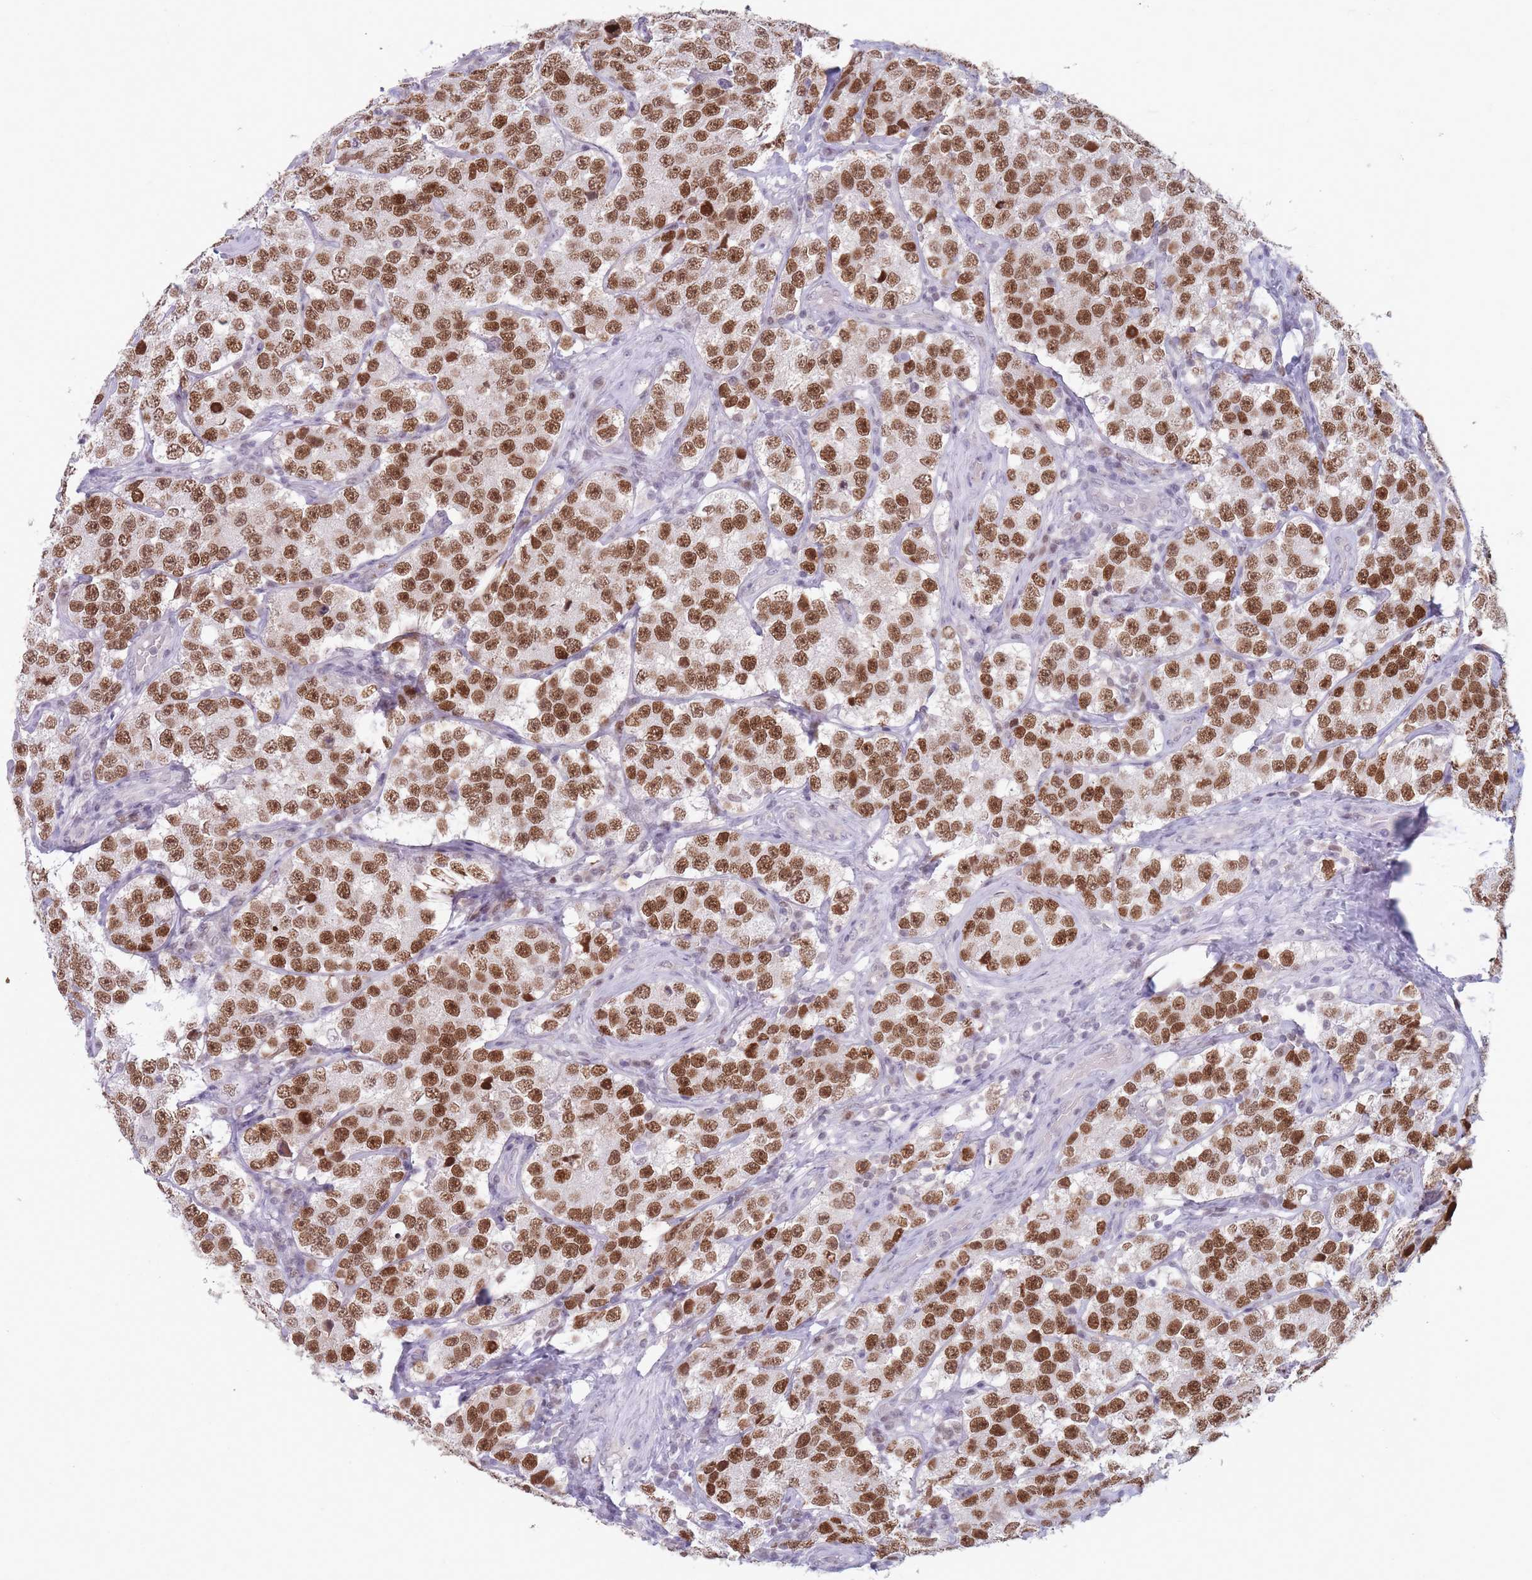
{"staining": {"intensity": "moderate", "quantity": ">75%", "location": "nuclear"}, "tissue": "testis cancer", "cell_type": "Tumor cells", "image_type": "cancer", "snomed": [{"axis": "morphology", "description": "Seminoma, NOS"}, {"axis": "topography", "description": "Testis"}], "caption": "Tumor cells reveal medium levels of moderate nuclear staining in approximately >75% of cells in human testis seminoma. (Stains: DAB in brown, nuclei in blue, Microscopy: brightfield microscopy at high magnification).", "gene": "ARID3B", "patient": {"sex": "male", "age": 34}}